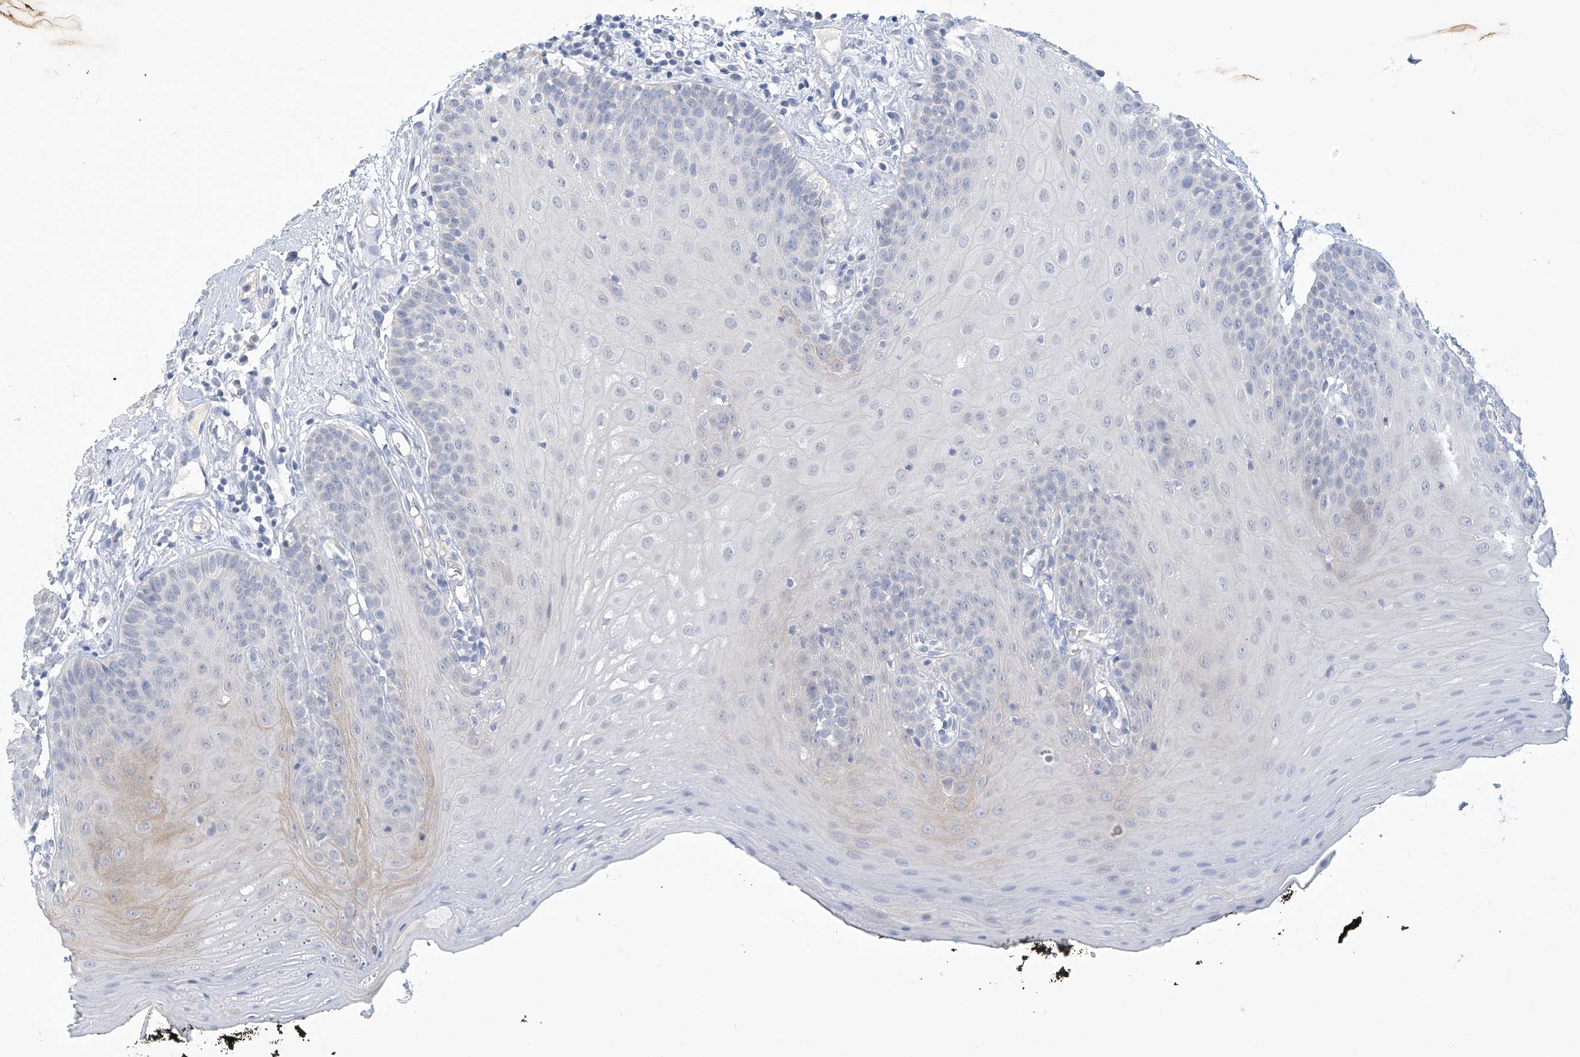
{"staining": {"intensity": "negative", "quantity": "none", "location": "none"}, "tissue": "oral mucosa", "cell_type": "Squamous epithelial cells", "image_type": "normal", "snomed": [{"axis": "morphology", "description": "Normal tissue, NOS"}, {"axis": "topography", "description": "Oral tissue"}], "caption": "IHC micrograph of normal oral mucosa: oral mucosa stained with DAB reveals no significant protein staining in squamous epithelial cells. The staining is performed using DAB (3,3'-diaminobenzidine) brown chromogen with nuclei counter-stained in using hematoxylin.", "gene": "IBA57", "patient": {"sex": "male", "age": 74}}